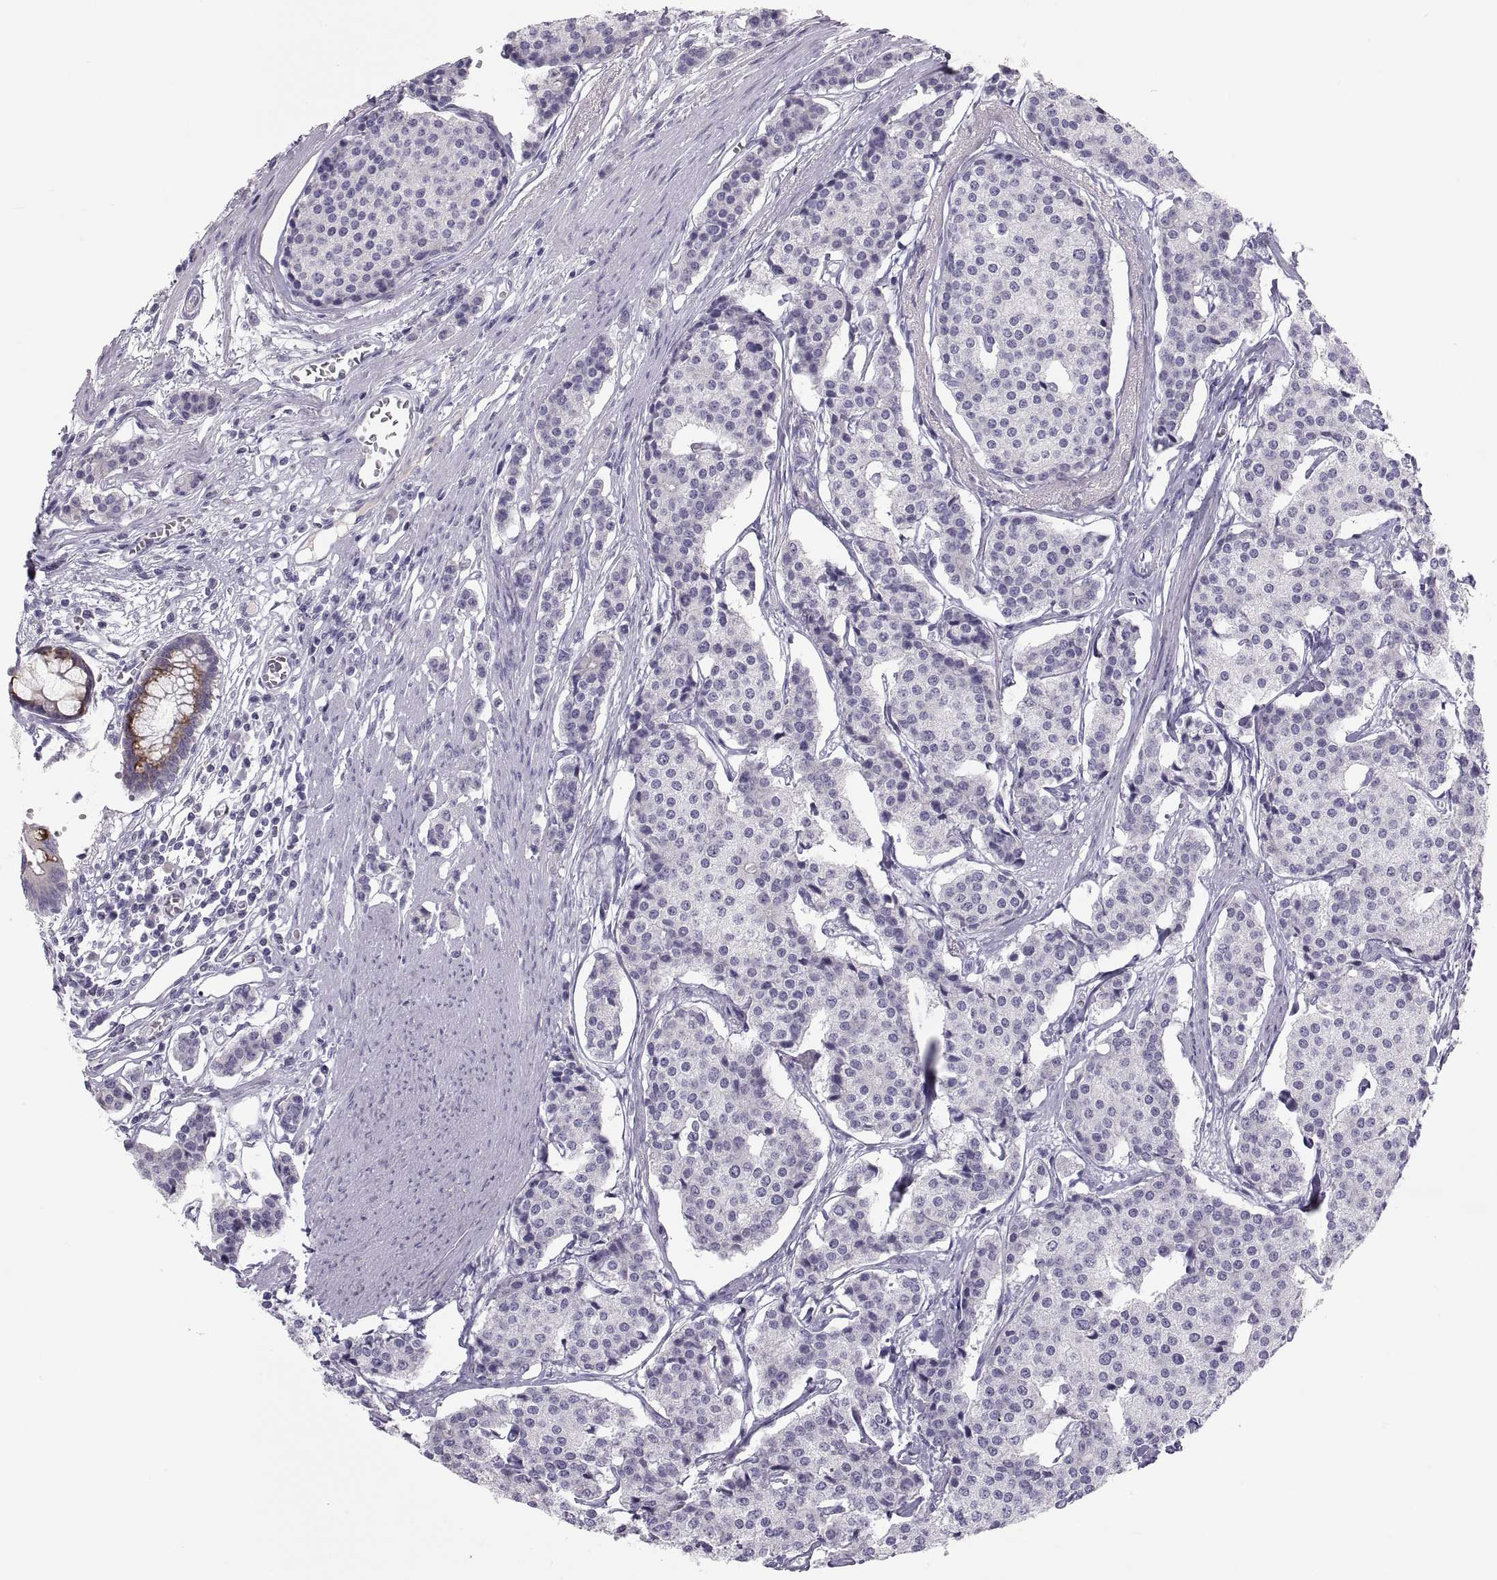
{"staining": {"intensity": "negative", "quantity": "none", "location": "none"}, "tissue": "carcinoid", "cell_type": "Tumor cells", "image_type": "cancer", "snomed": [{"axis": "morphology", "description": "Carcinoid, malignant, NOS"}, {"axis": "topography", "description": "Small intestine"}], "caption": "Tumor cells show no significant staining in carcinoid.", "gene": "MAGEB2", "patient": {"sex": "female", "age": 65}}